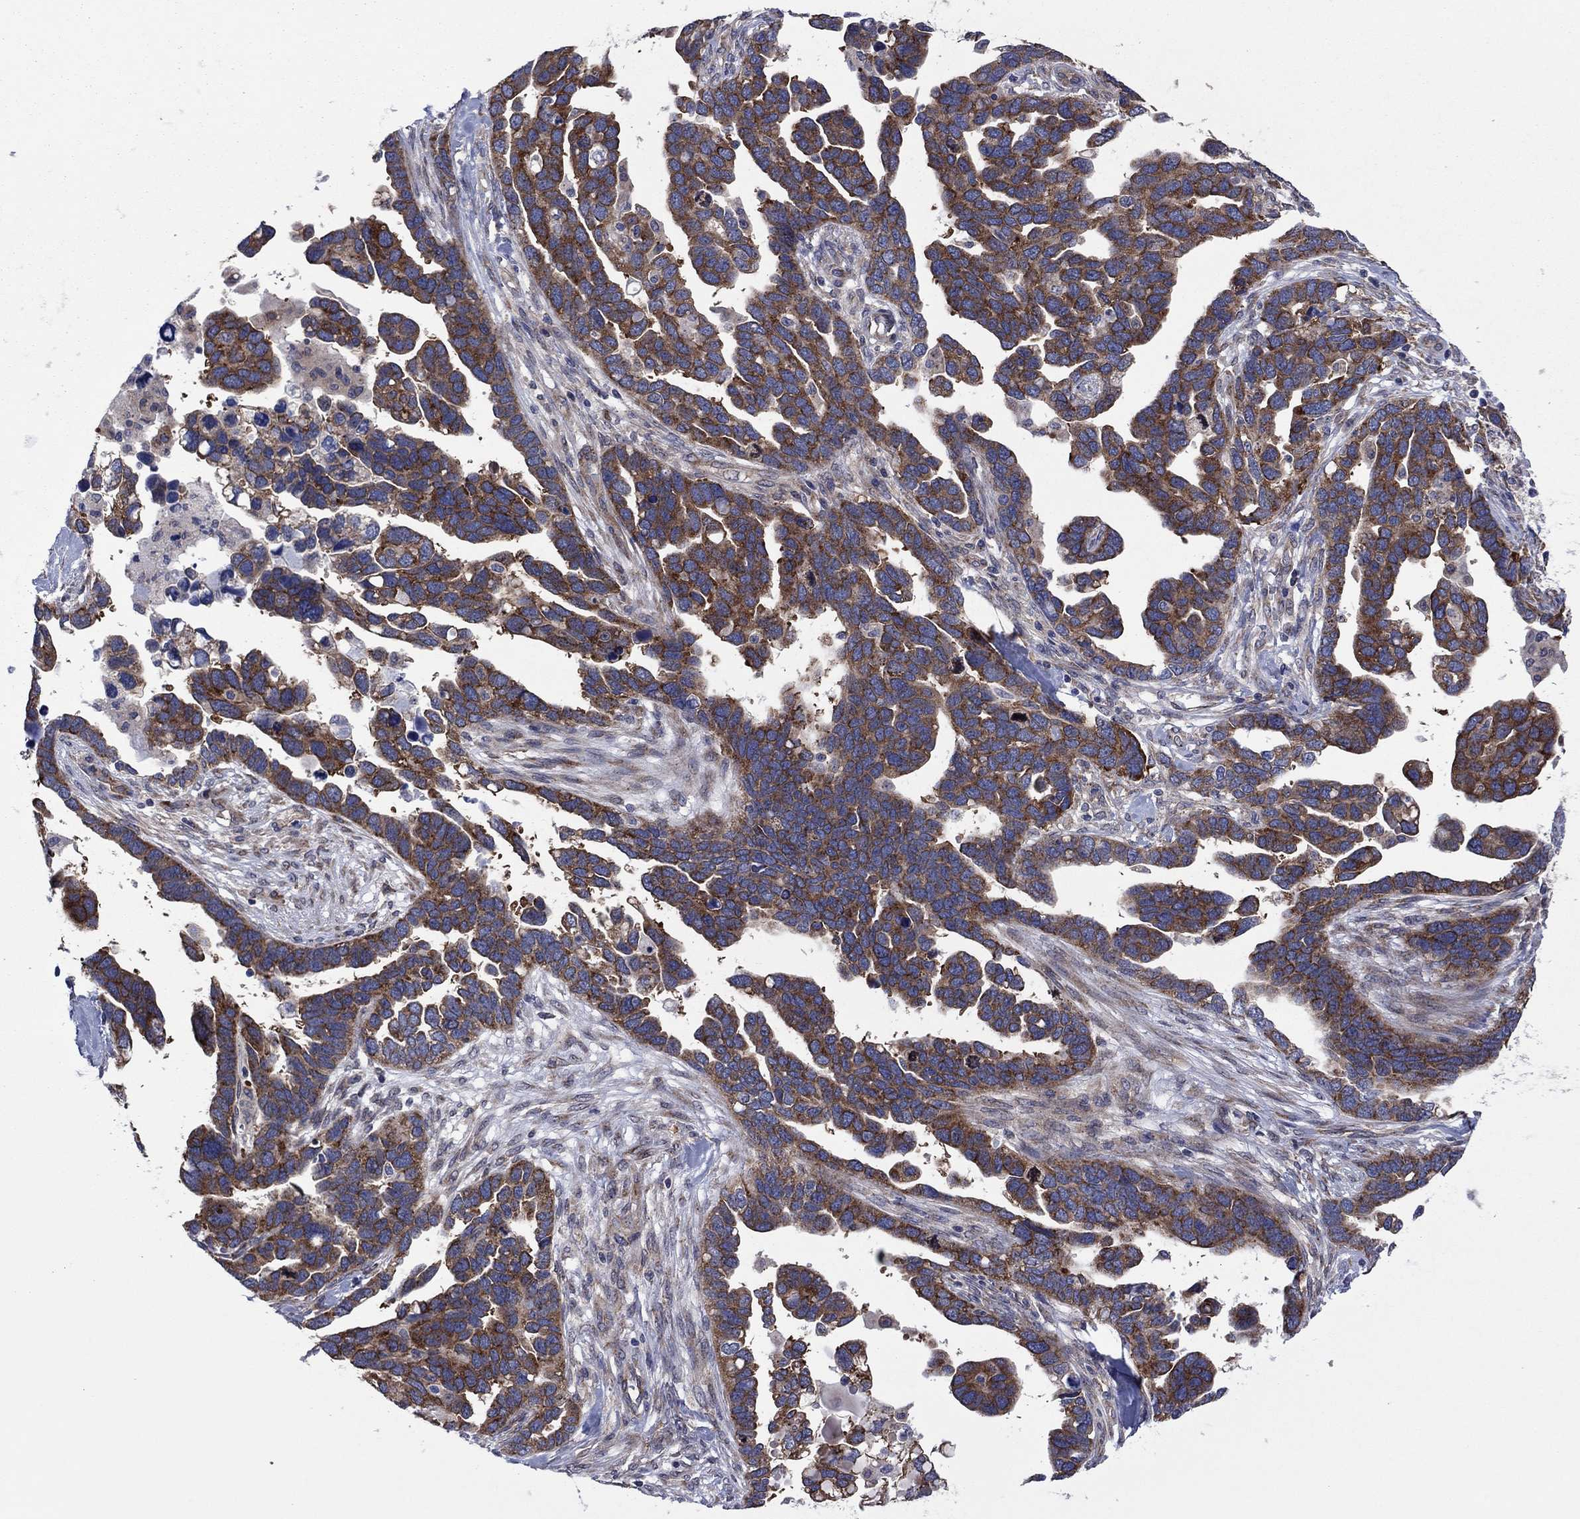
{"staining": {"intensity": "strong", "quantity": ">75%", "location": "cytoplasmic/membranous"}, "tissue": "ovarian cancer", "cell_type": "Tumor cells", "image_type": "cancer", "snomed": [{"axis": "morphology", "description": "Cystadenocarcinoma, serous, NOS"}, {"axis": "topography", "description": "Ovary"}], "caption": "Strong cytoplasmic/membranous staining for a protein is appreciated in about >75% of tumor cells of ovarian cancer (serous cystadenocarcinoma) using IHC.", "gene": "GPR155", "patient": {"sex": "female", "age": 54}}